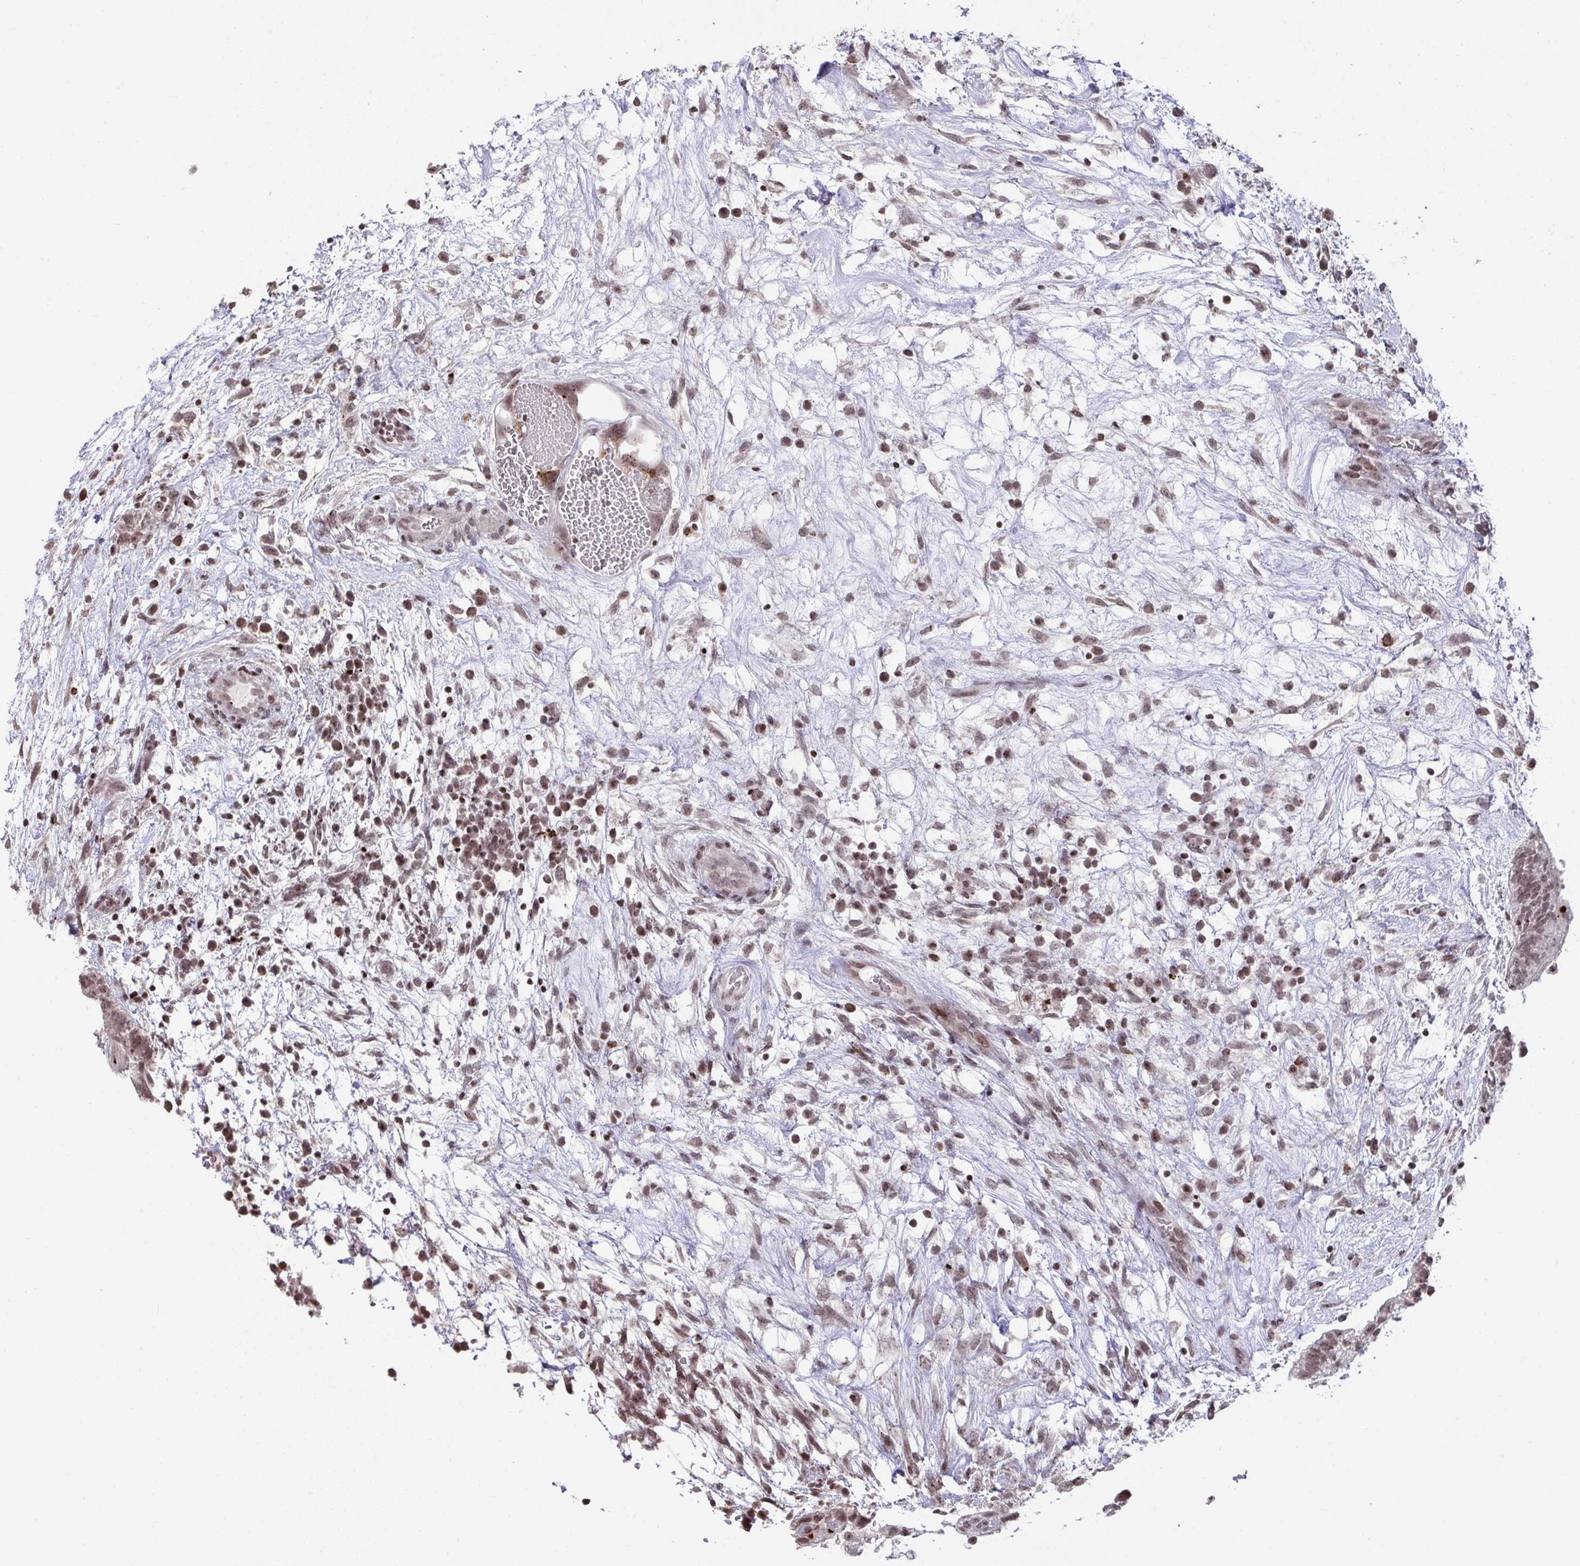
{"staining": {"intensity": "moderate", "quantity": ">75%", "location": "nuclear"}, "tissue": "testis cancer", "cell_type": "Tumor cells", "image_type": "cancer", "snomed": [{"axis": "morphology", "description": "Normal tissue, NOS"}, {"axis": "morphology", "description": "Carcinoma, Embryonal, NOS"}, {"axis": "topography", "description": "Testis"}], "caption": "Immunohistochemical staining of human testis cancer (embryonal carcinoma) reveals medium levels of moderate nuclear protein positivity in about >75% of tumor cells.", "gene": "NIP7", "patient": {"sex": "male", "age": 32}}